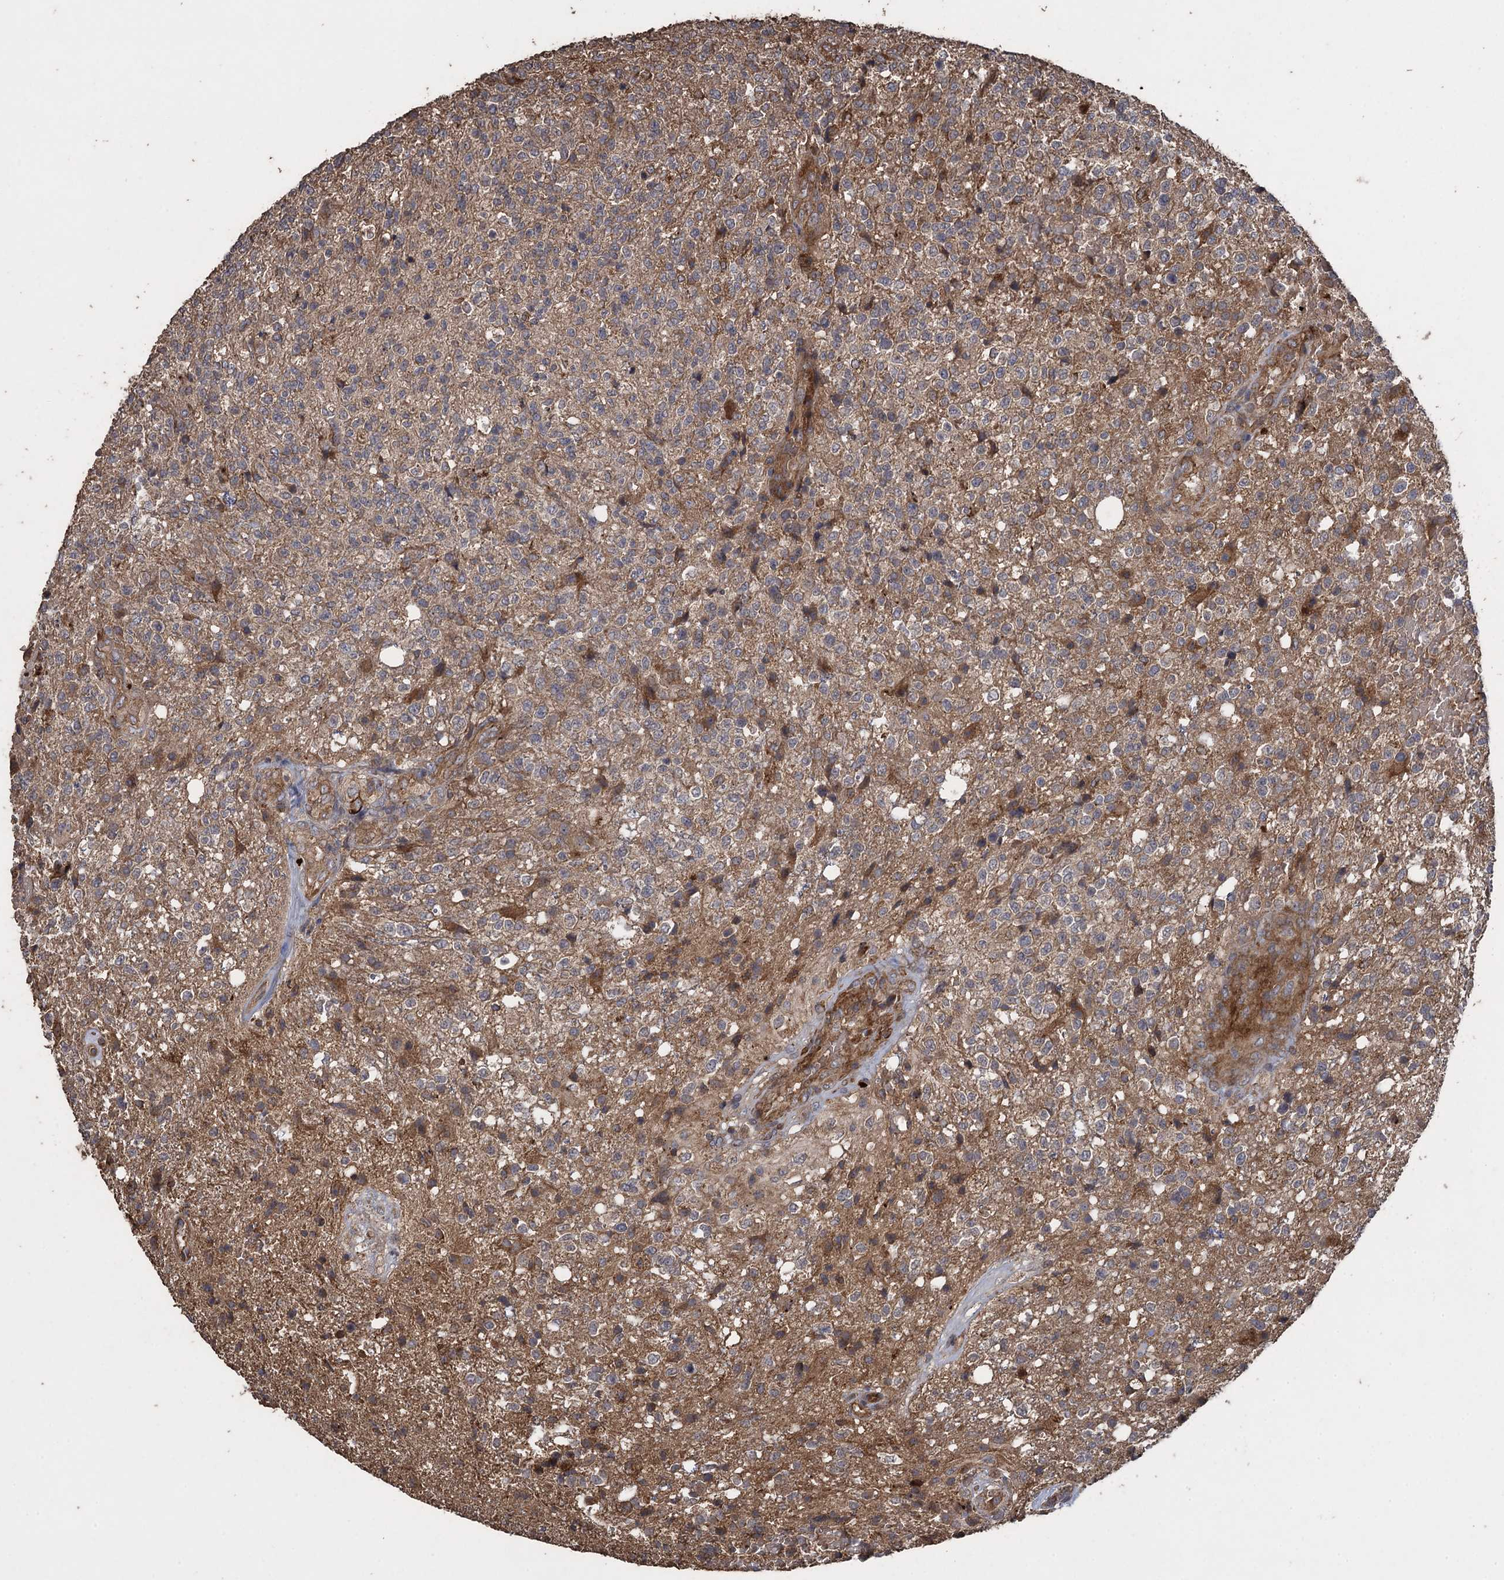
{"staining": {"intensity": "weak", "quantity": "25%-75%", "location": "cytoplasmic/membranous"}, "tissue": "glioma", "cell_type": "Tumor cells", "image_type": "cancer", "snomed": [{"axis": "morphology", "description": "Glioma, malignant, High grade"}, {"axis": "topography", "description": "Brain"}], "caption": "Malignant high-grade glioma stained with a protein marker displays weak staining in tumor cells.", "gene": "TXNDC11", "patient": {"sex": "male", "age": 56}}